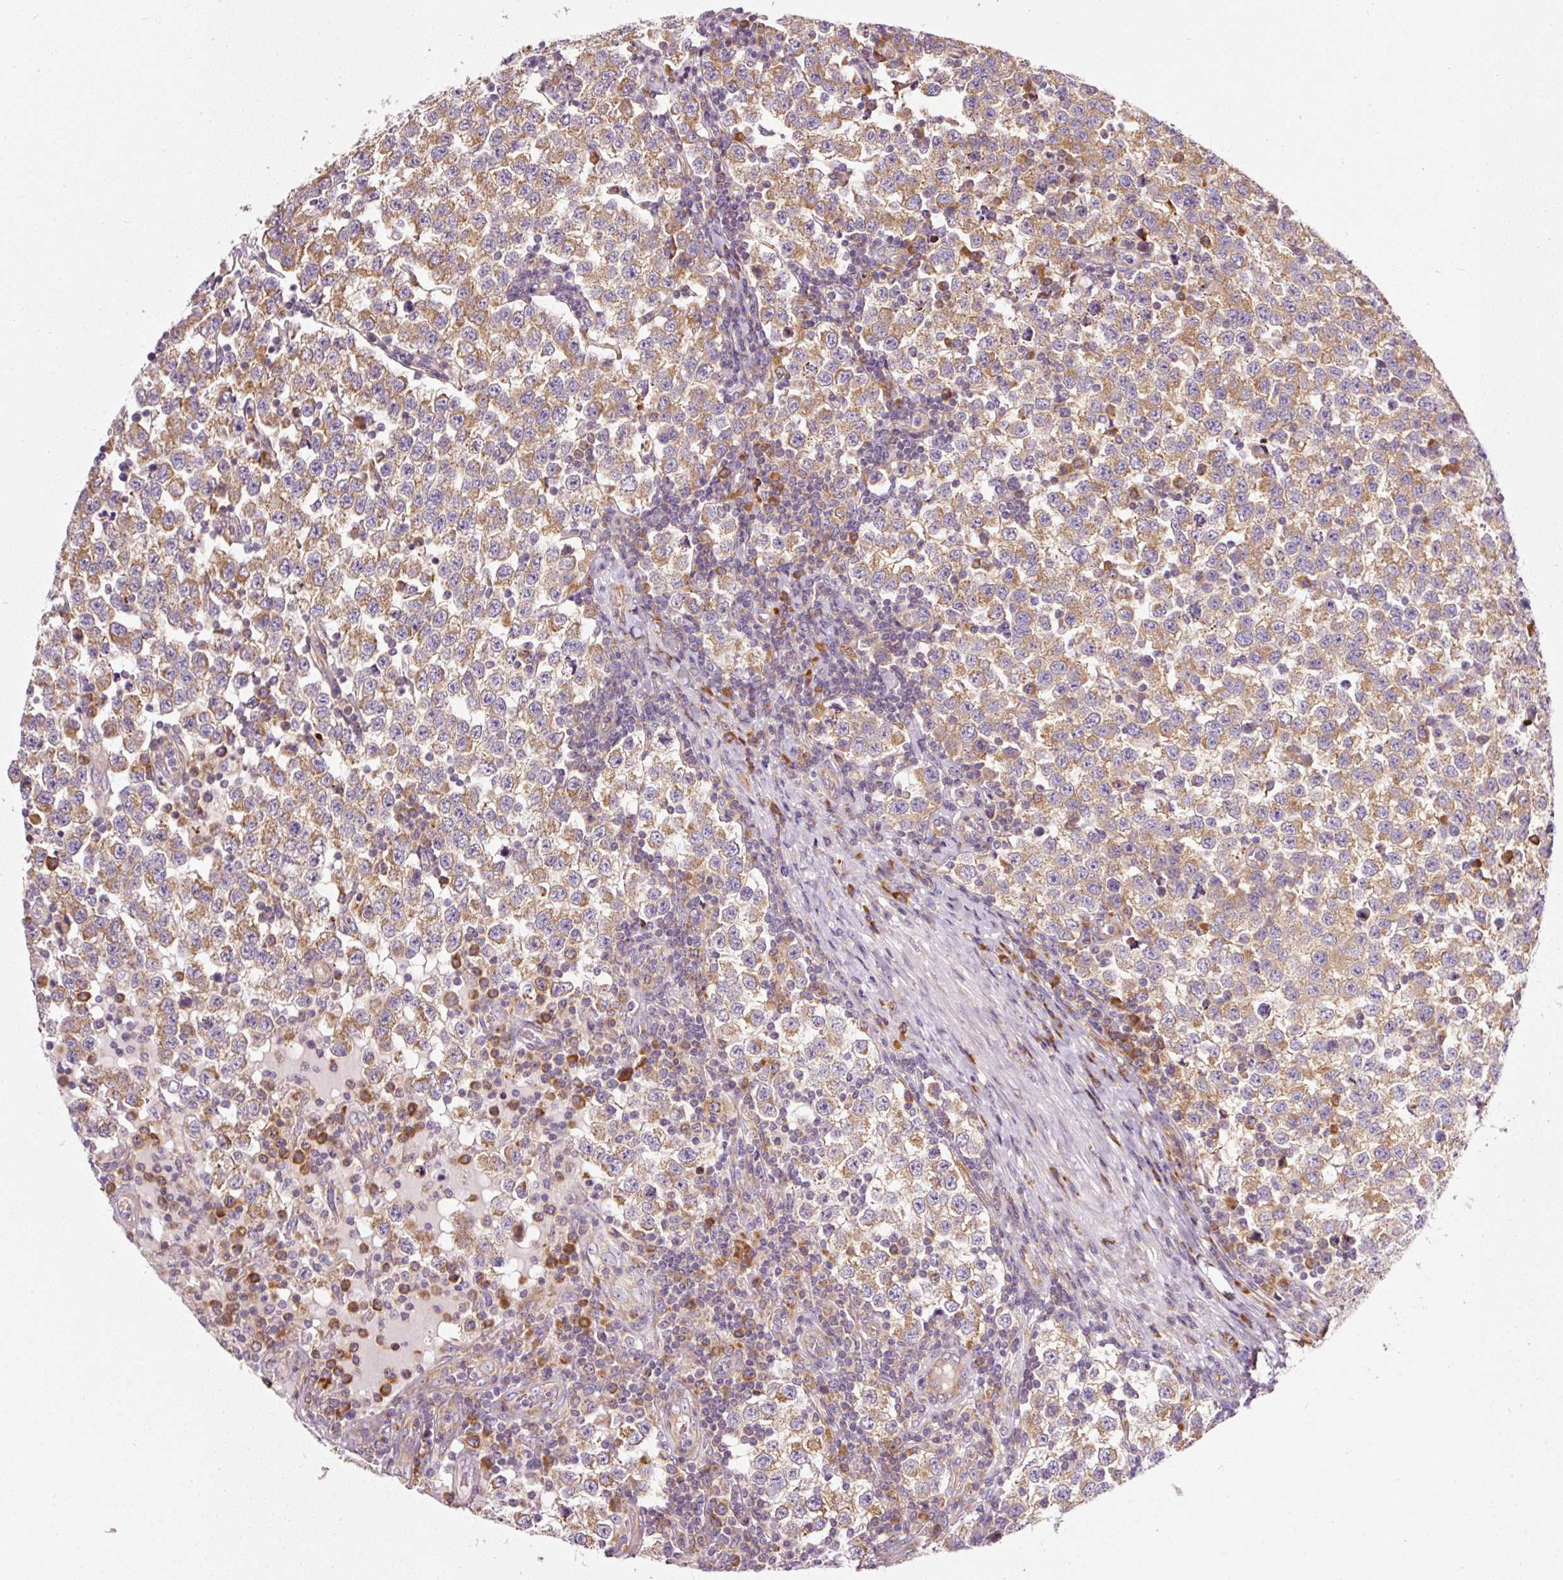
{"staining": {"intensity": "moderate", "quantity": ">75%", "location": "cytoplasmic/membranous"}, "tissue": "testis cancer", "cell_type": "Tumor cells", "image_type": "cancer", "snomed": [{"axis": "morphology", "description": "Seminoma, NOS"}, {"axis": "topography", "description": "Testis"}], "caption": "Human testis cancer stained for a protein (brown) shows moderate cytoplasmic/membranous positive positivity in approximately >75% of tumor cells.", "gene": "RPL10A", "patient": {"sex": "male", "age": 34}}